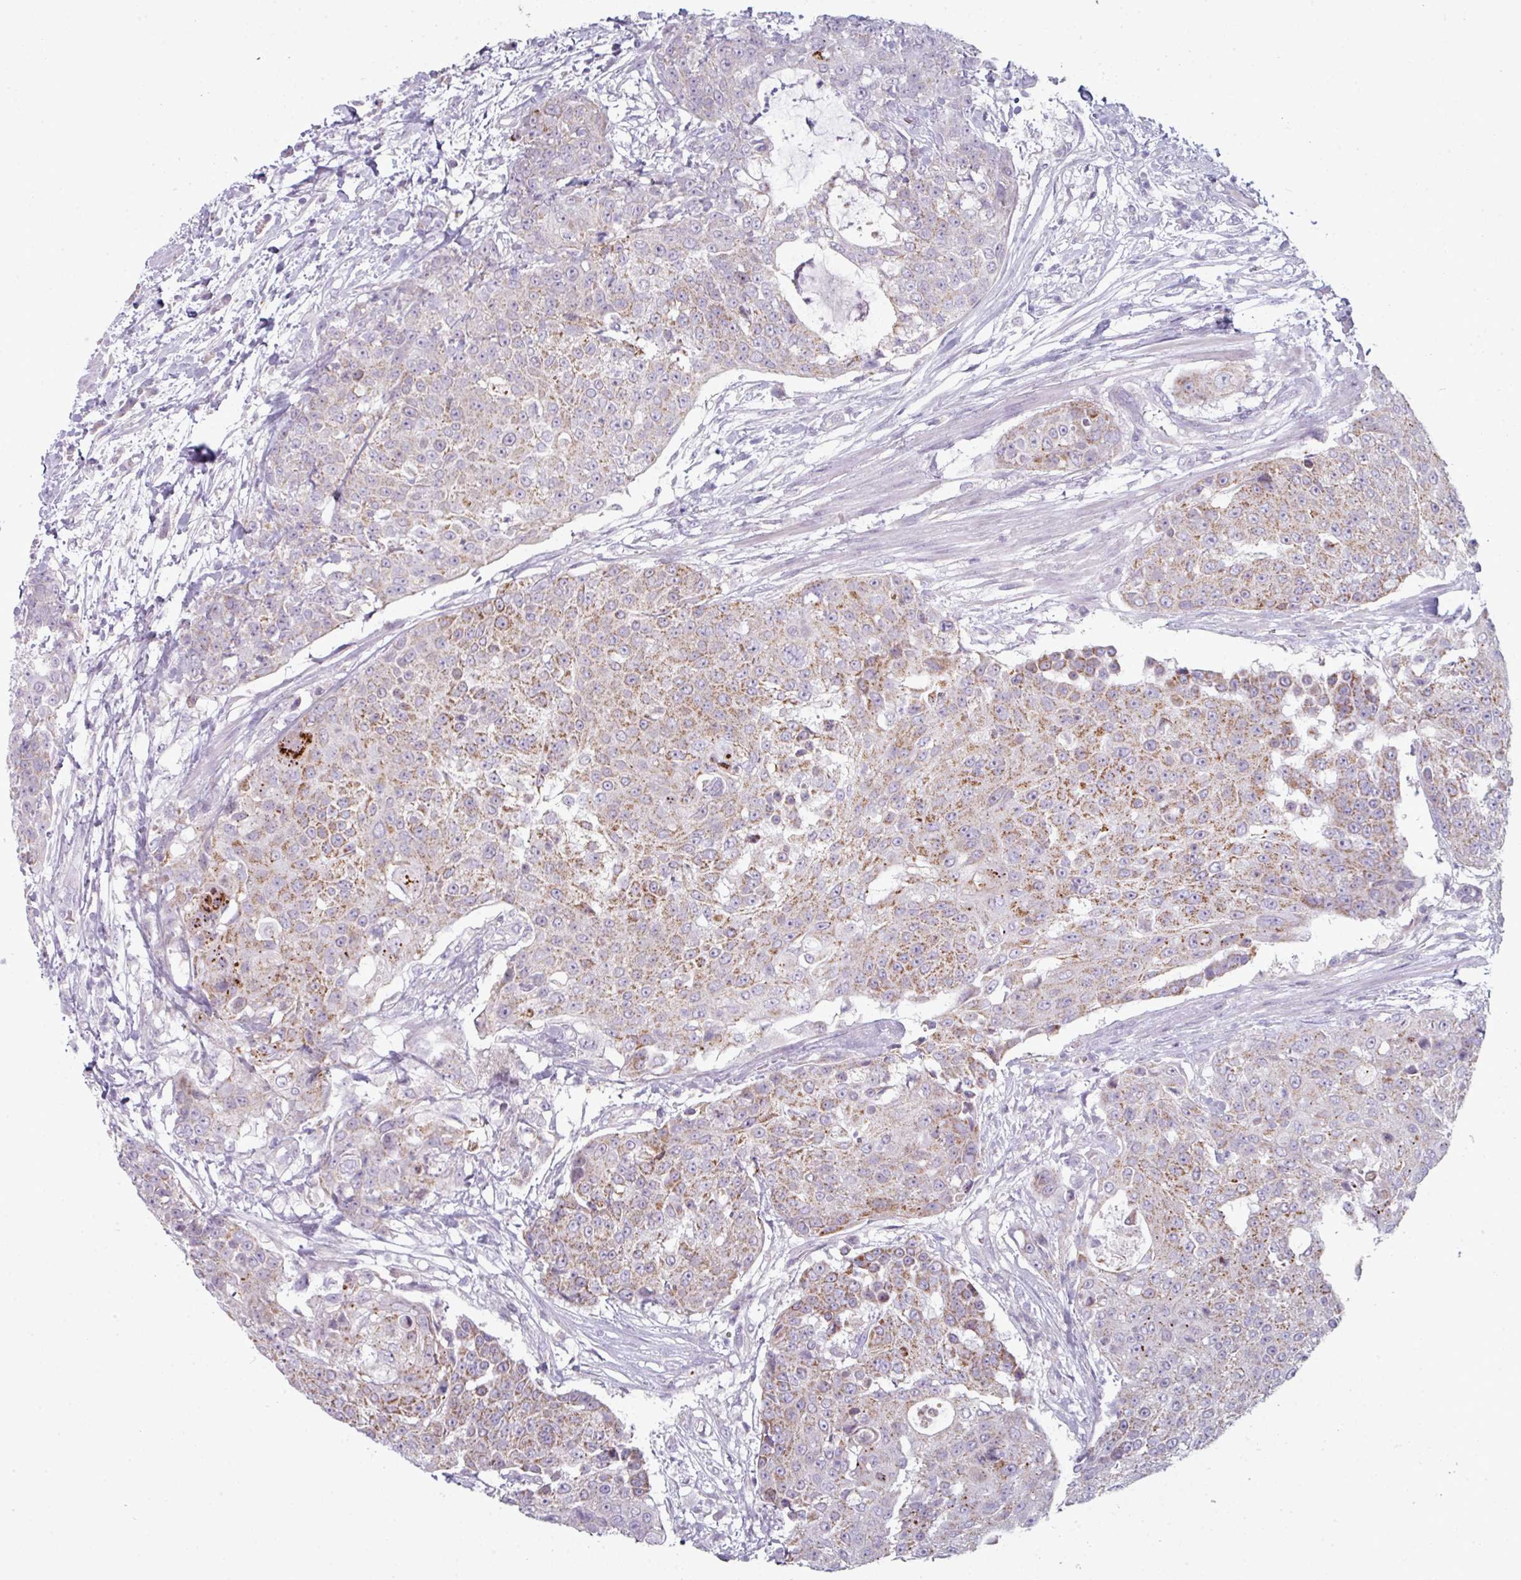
{"staining": {"intensity": "moderate", "quantity": ">75%", "location": "cytoplasmic/membranous"}, "tissue": "urothelial cancer", "cell_type": "Tumor cells", "image_type": "cancer", "snomed": [{"axis": "morphology", "description": "Urothelial carcinoma, High grade"}, {"axis": "topography", "description": "Urinary bladder"}], "caption": "Human urothelial cancer stained for a protein (brown) exhibits moderate cytoplasmic/membranous positive staining in about >75% of tumor cells.", "gene": "ZNF615", "patient": {"sex": "female", "age": 63}}